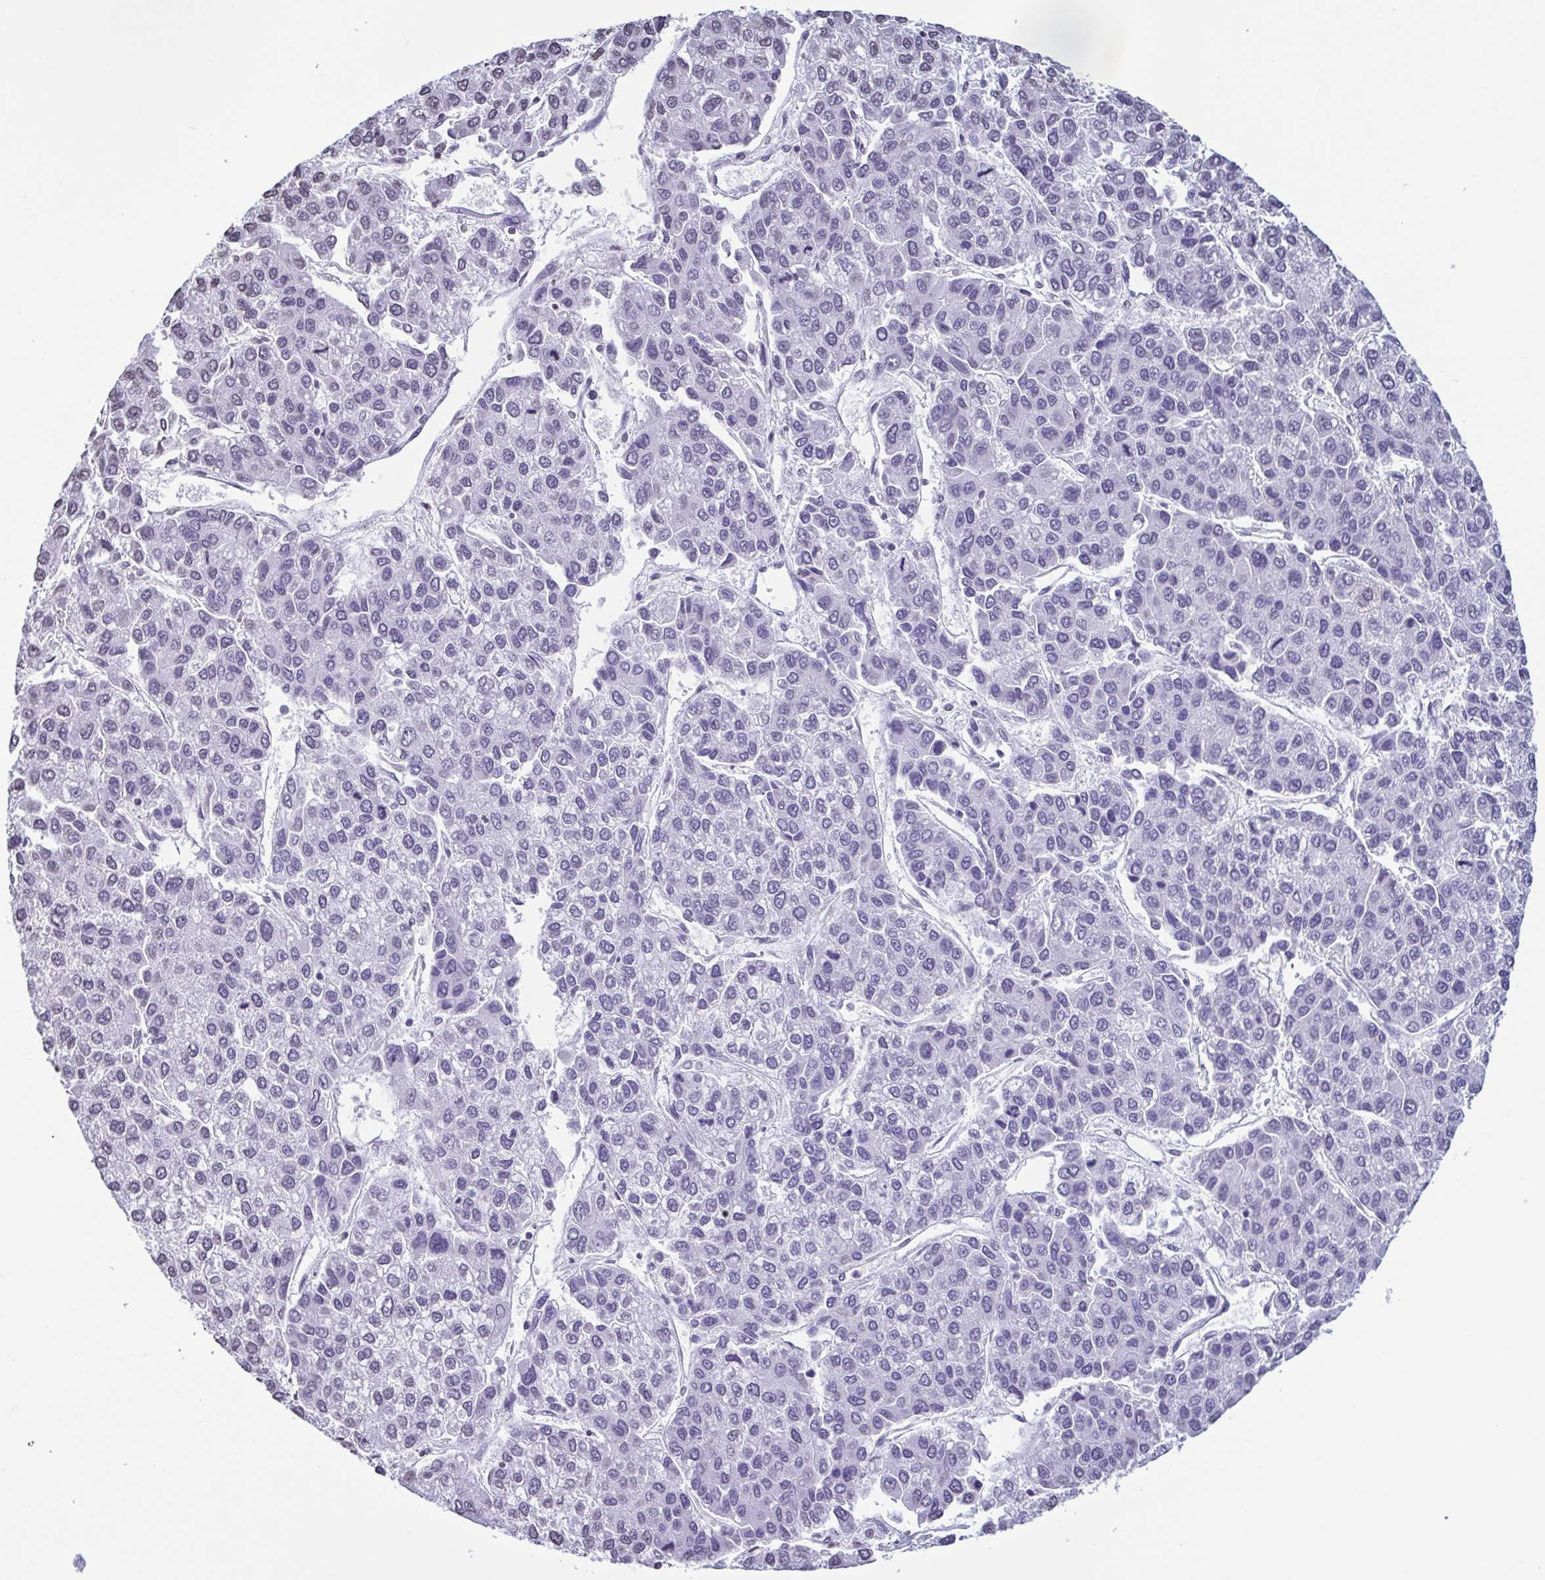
{"staining": {"intensity": "negative", "quantity": "none", "location": "none"}, "tissue": "liver cancer", "cell_type": "Tumor cells", "image_type": "cancer", "snomed": [{"axis": "morphology", "description": "Carcinoma, Hepatocellular, NOS"}, {"axis": "topography", "description": "Liver"}], "caption": "A histopathology image of human liver cancer is negative for staining in tumor cells. The staining is performed using DAB brown chromogen with nuclei counter-stained in using hematoxylin.", "gene": "VCY1B", "patient": {"sex": "female", "age": 66}}